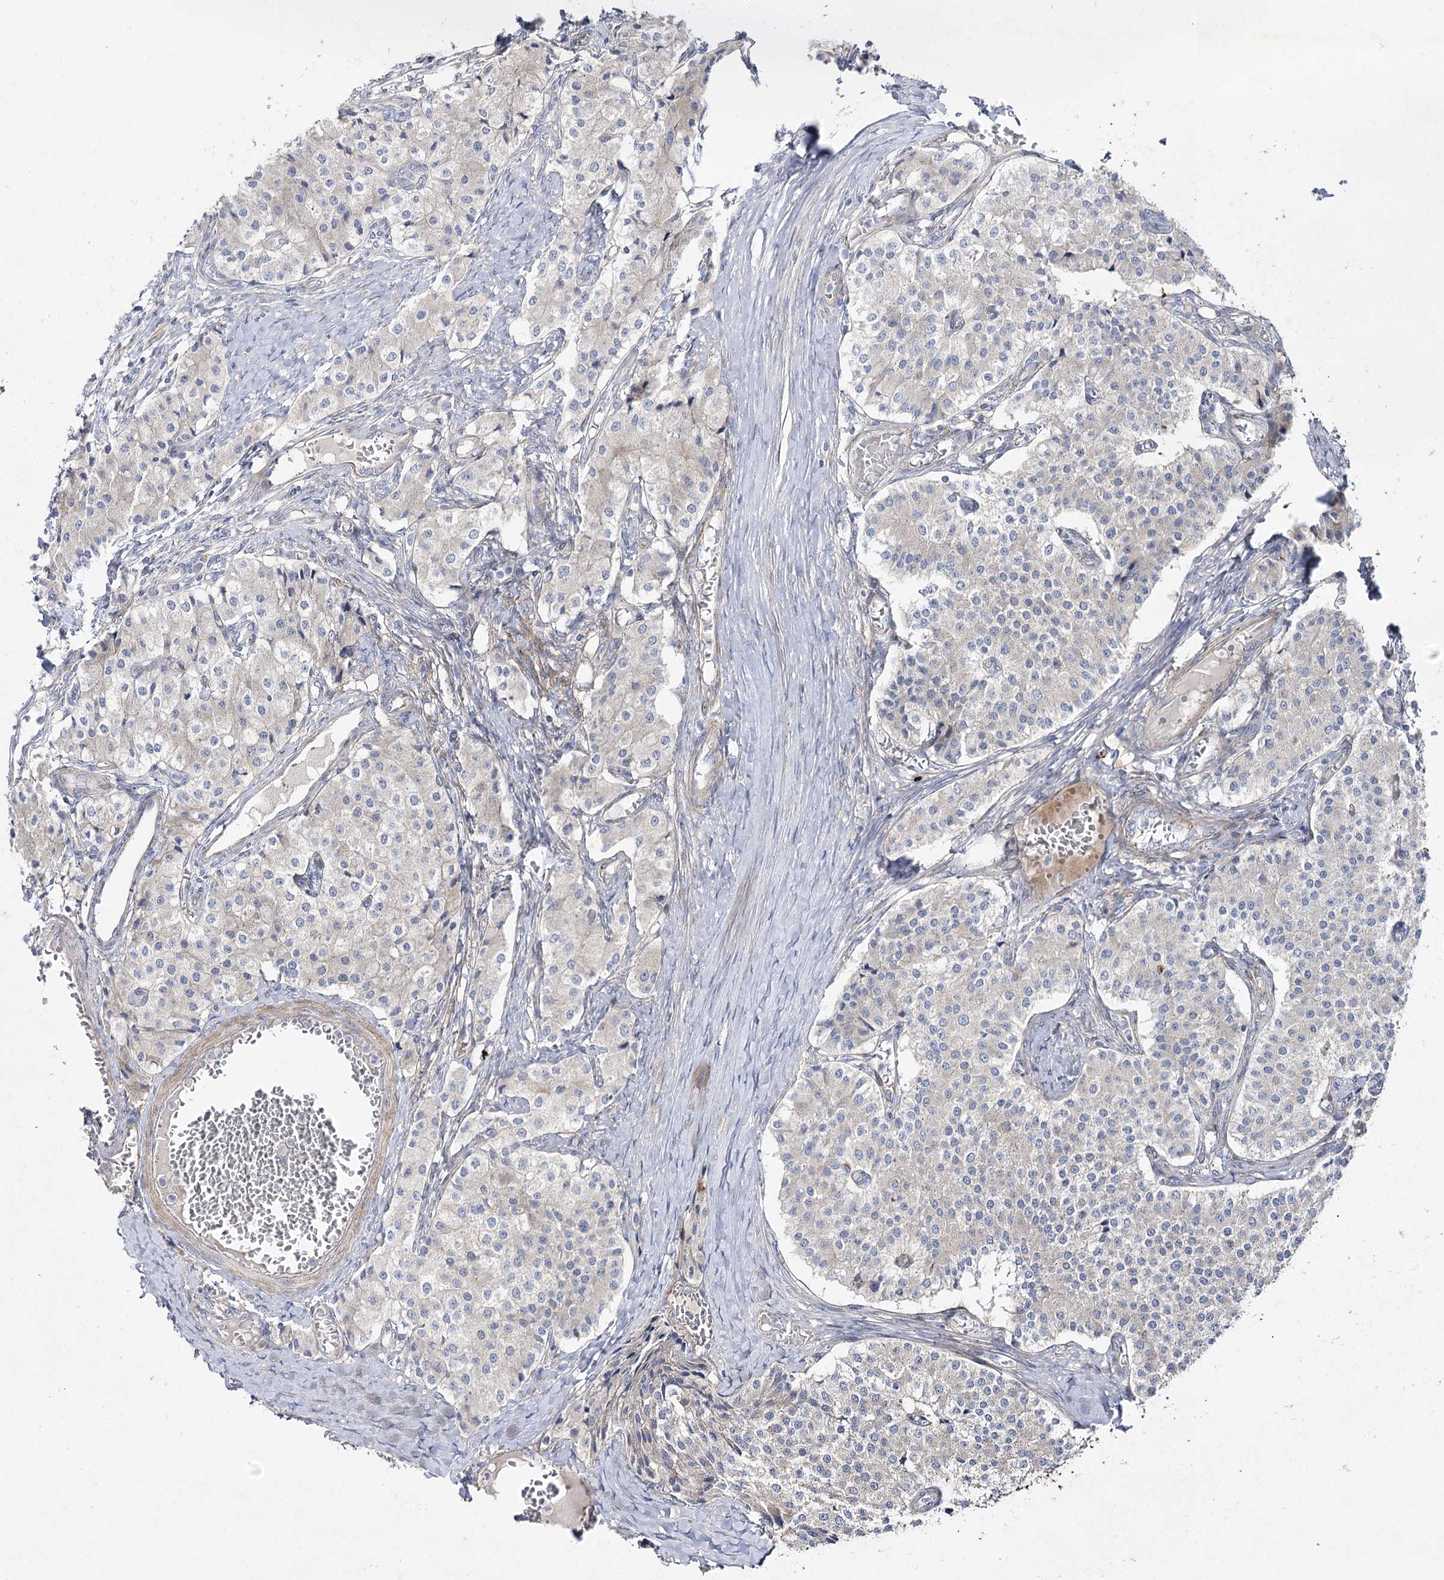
{"staining": {"intensity": "negative", "quantity": "none", "location": "none"}, "tissue": "carcinoid", "cell_type": "Tumor cells", "image_type": "cancer", "snomed": [{"axis": "morphology", "description": "Carcinoid, malignant, NOS"}, {"axis": "topography", "description": "Colon"}], "caption": "This is a image of IHC staining of carcinoid (malignant), which shows no expression in tumor cells.", "gene": "SH3BP5L", "patient": {"sex": "female", "age": 52}}